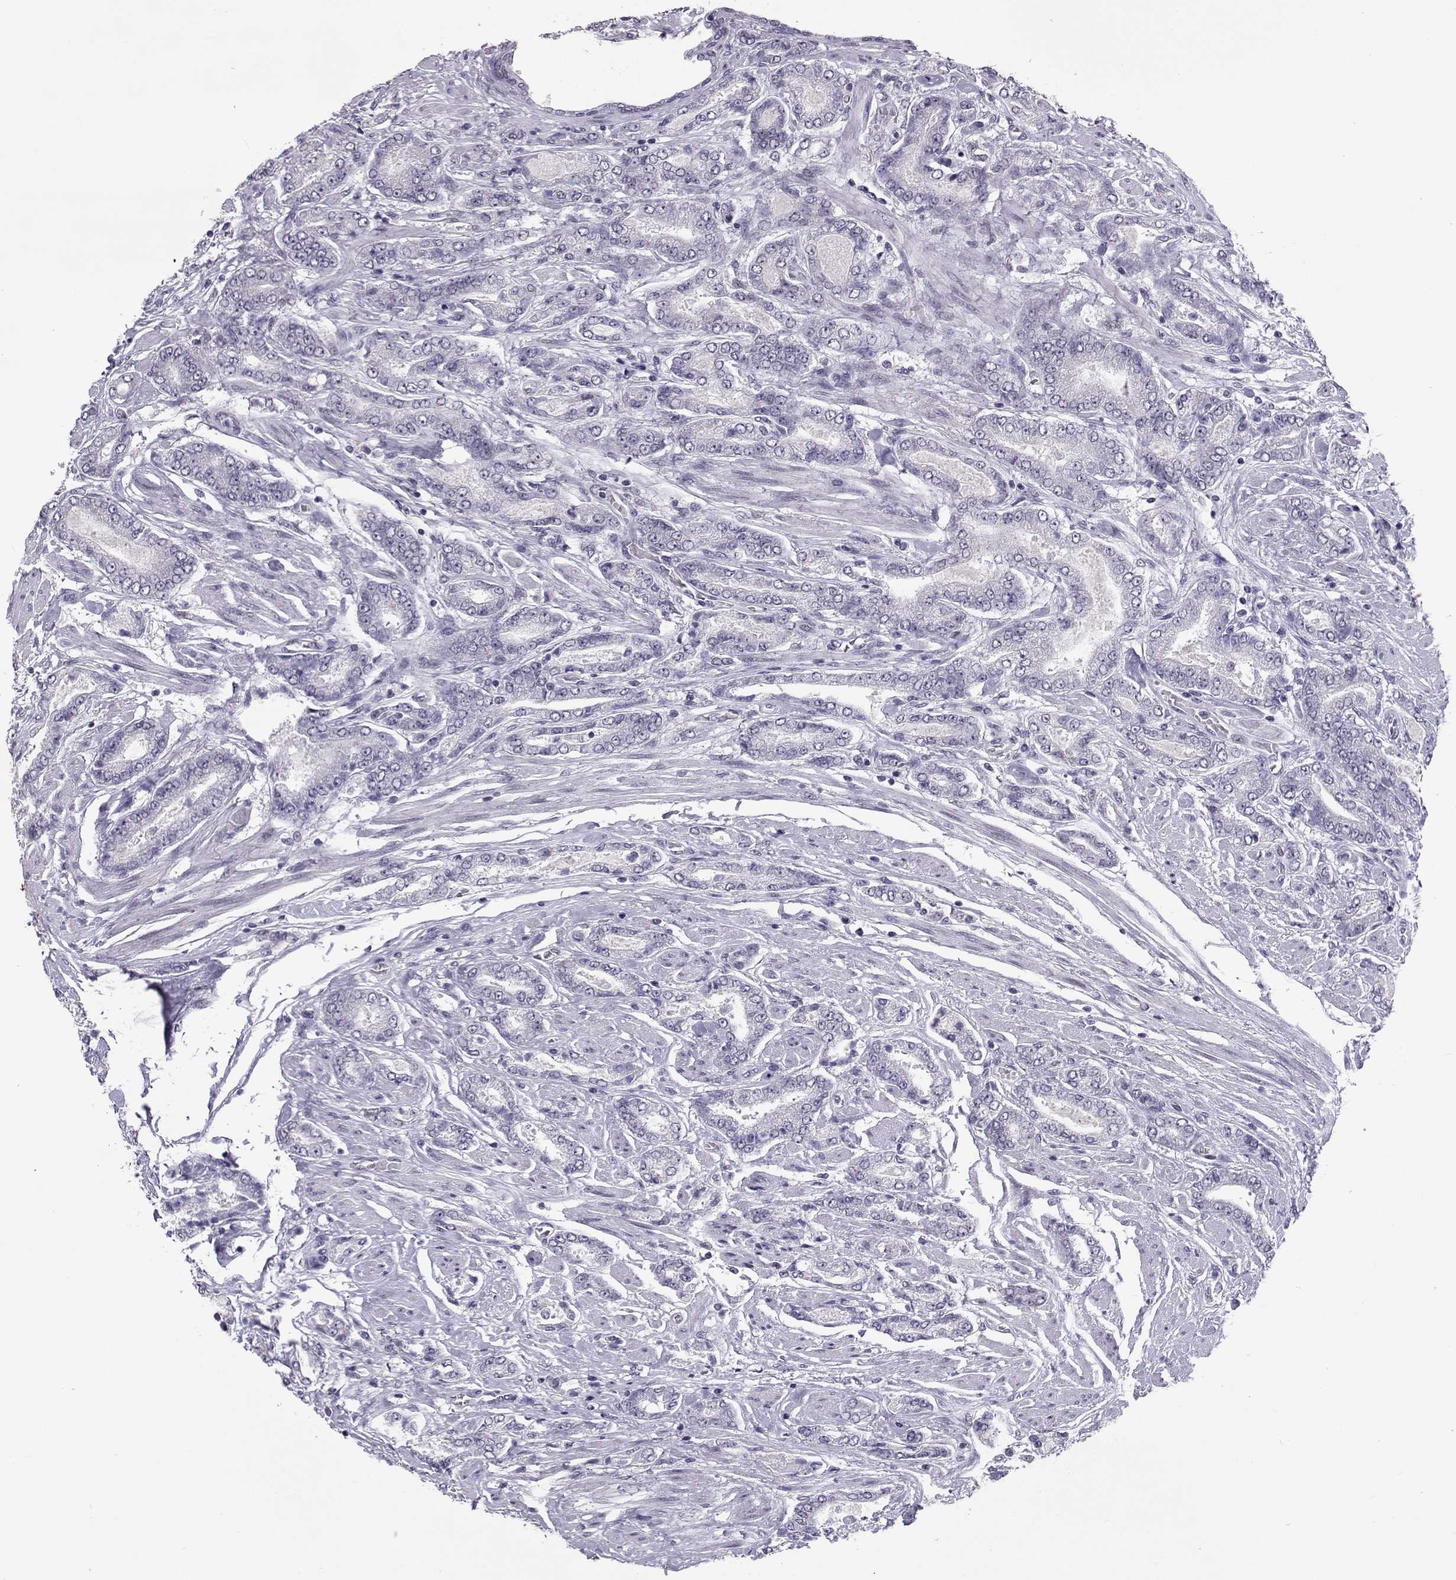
{"staining": {"intensity": "negative", "quantity": "none", "location": "none"}, "tissue": "prostate cancer", "cell_type": "Tumor cells", "image_type": "cancer", "snomed": [{"axis": "morphology", "description": "Adenocarcinoma, NOS"}, {"axis": "topography", "description": "Prostate"}], "caption": "There is no significant staining in tumor cells of prostate cancer.", "gene": "SIX6", "patient": {"sex": "male", "age": 64}}